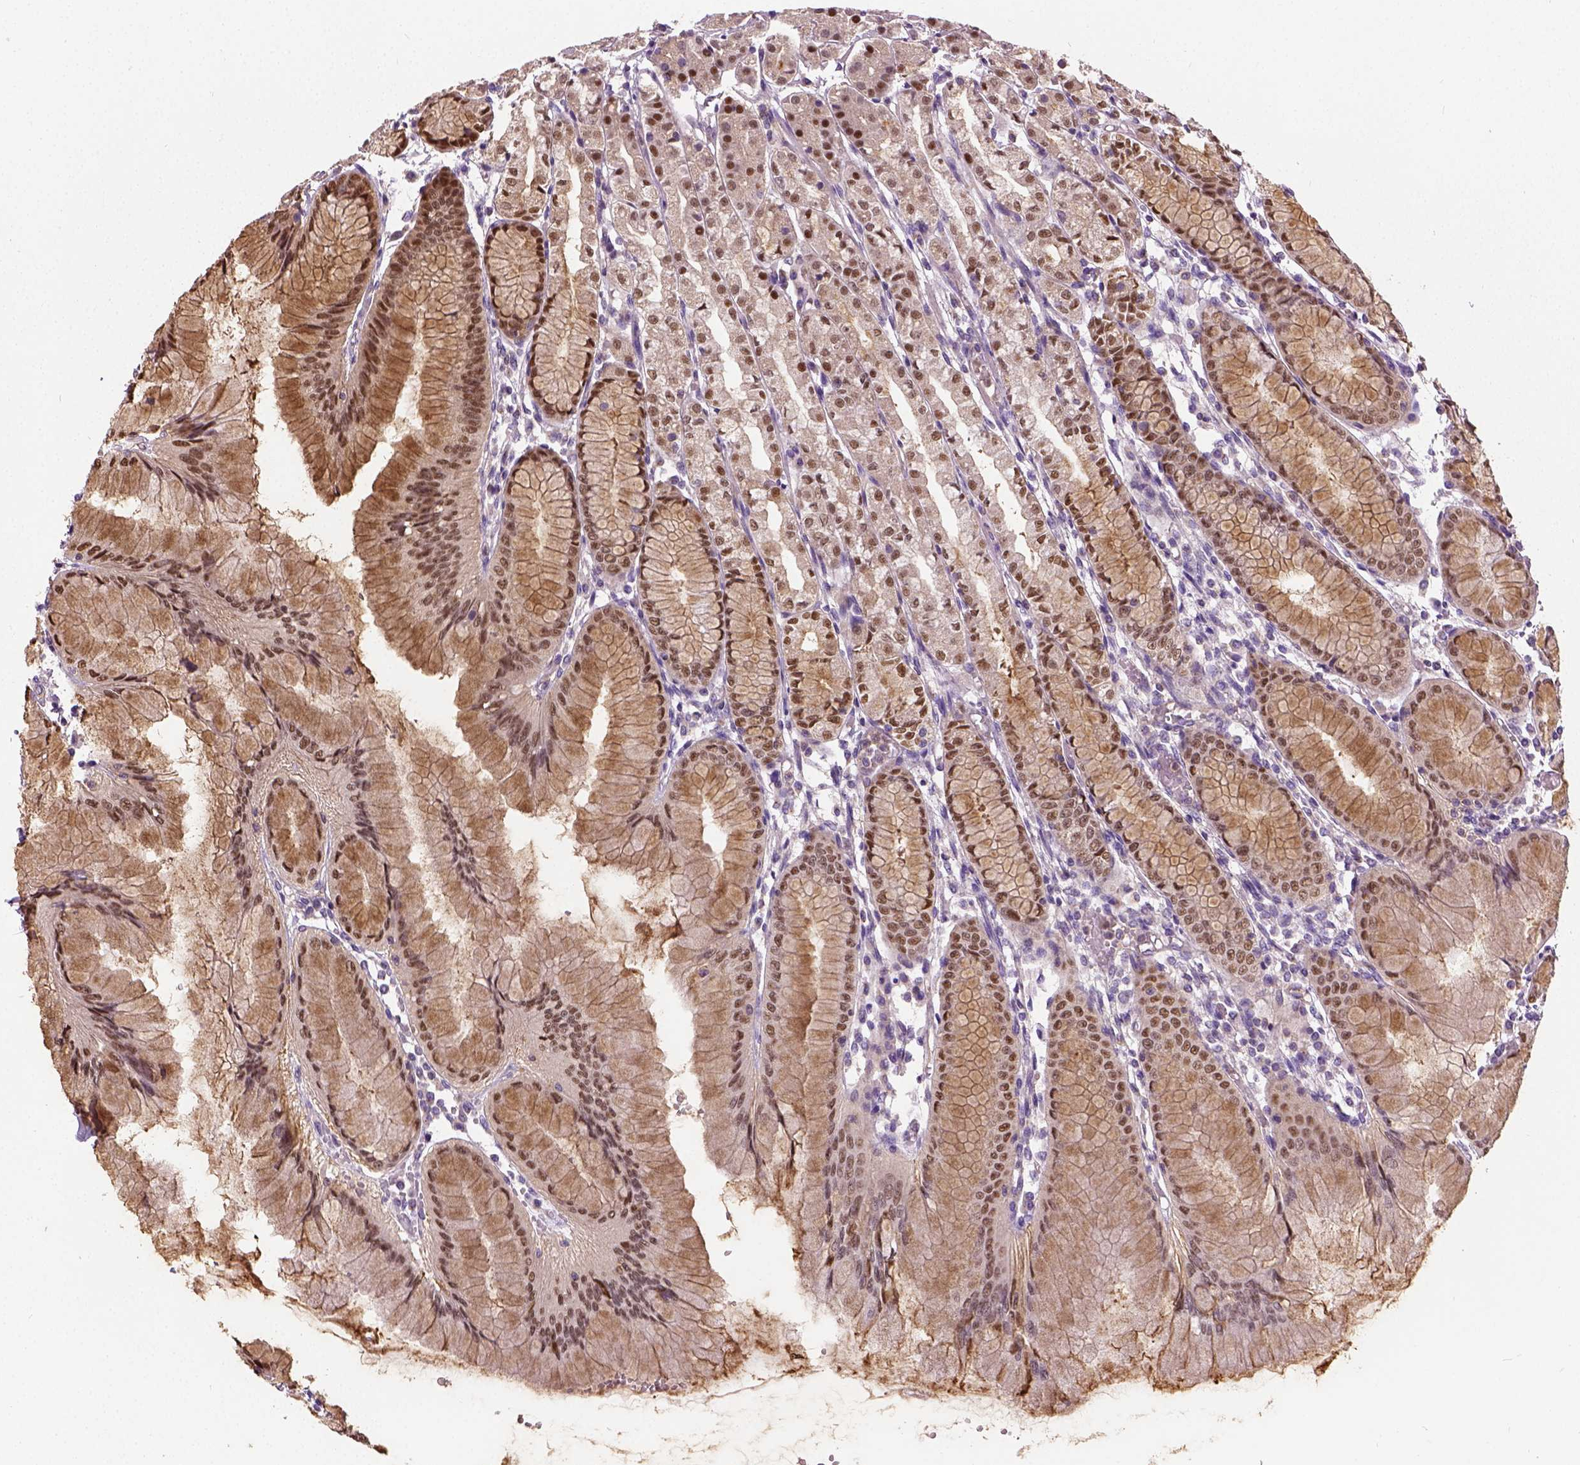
{"staining": {"intensity": "moderate", "quantity": ">75%", "location": "cytoplasmic/membranous,nuclear"}, "tissue": "stomach", "cell_type": "Glandular cells", "image_type": "normal", "snomed": [{"axis": "morphology", "description": "Normal tissue, NOS"}, {"axis": "topography", "description": "Stomach"}], "caption": "Immunohistochemistry (IHC) staining of normal stomach, which displays medium levels of moderate cytoplasmic/membranous,nuclear expression in about >75% of glandular cells indicating moderate cytoplasmic/membranous,nuclear protein expression. The staining was performed using DAB (brown) for protein detection and nuclei were counterstained in hematoxylin (blue).", "gene": "CRACR2A", "patient": {"sex": "female", "age": 57}}